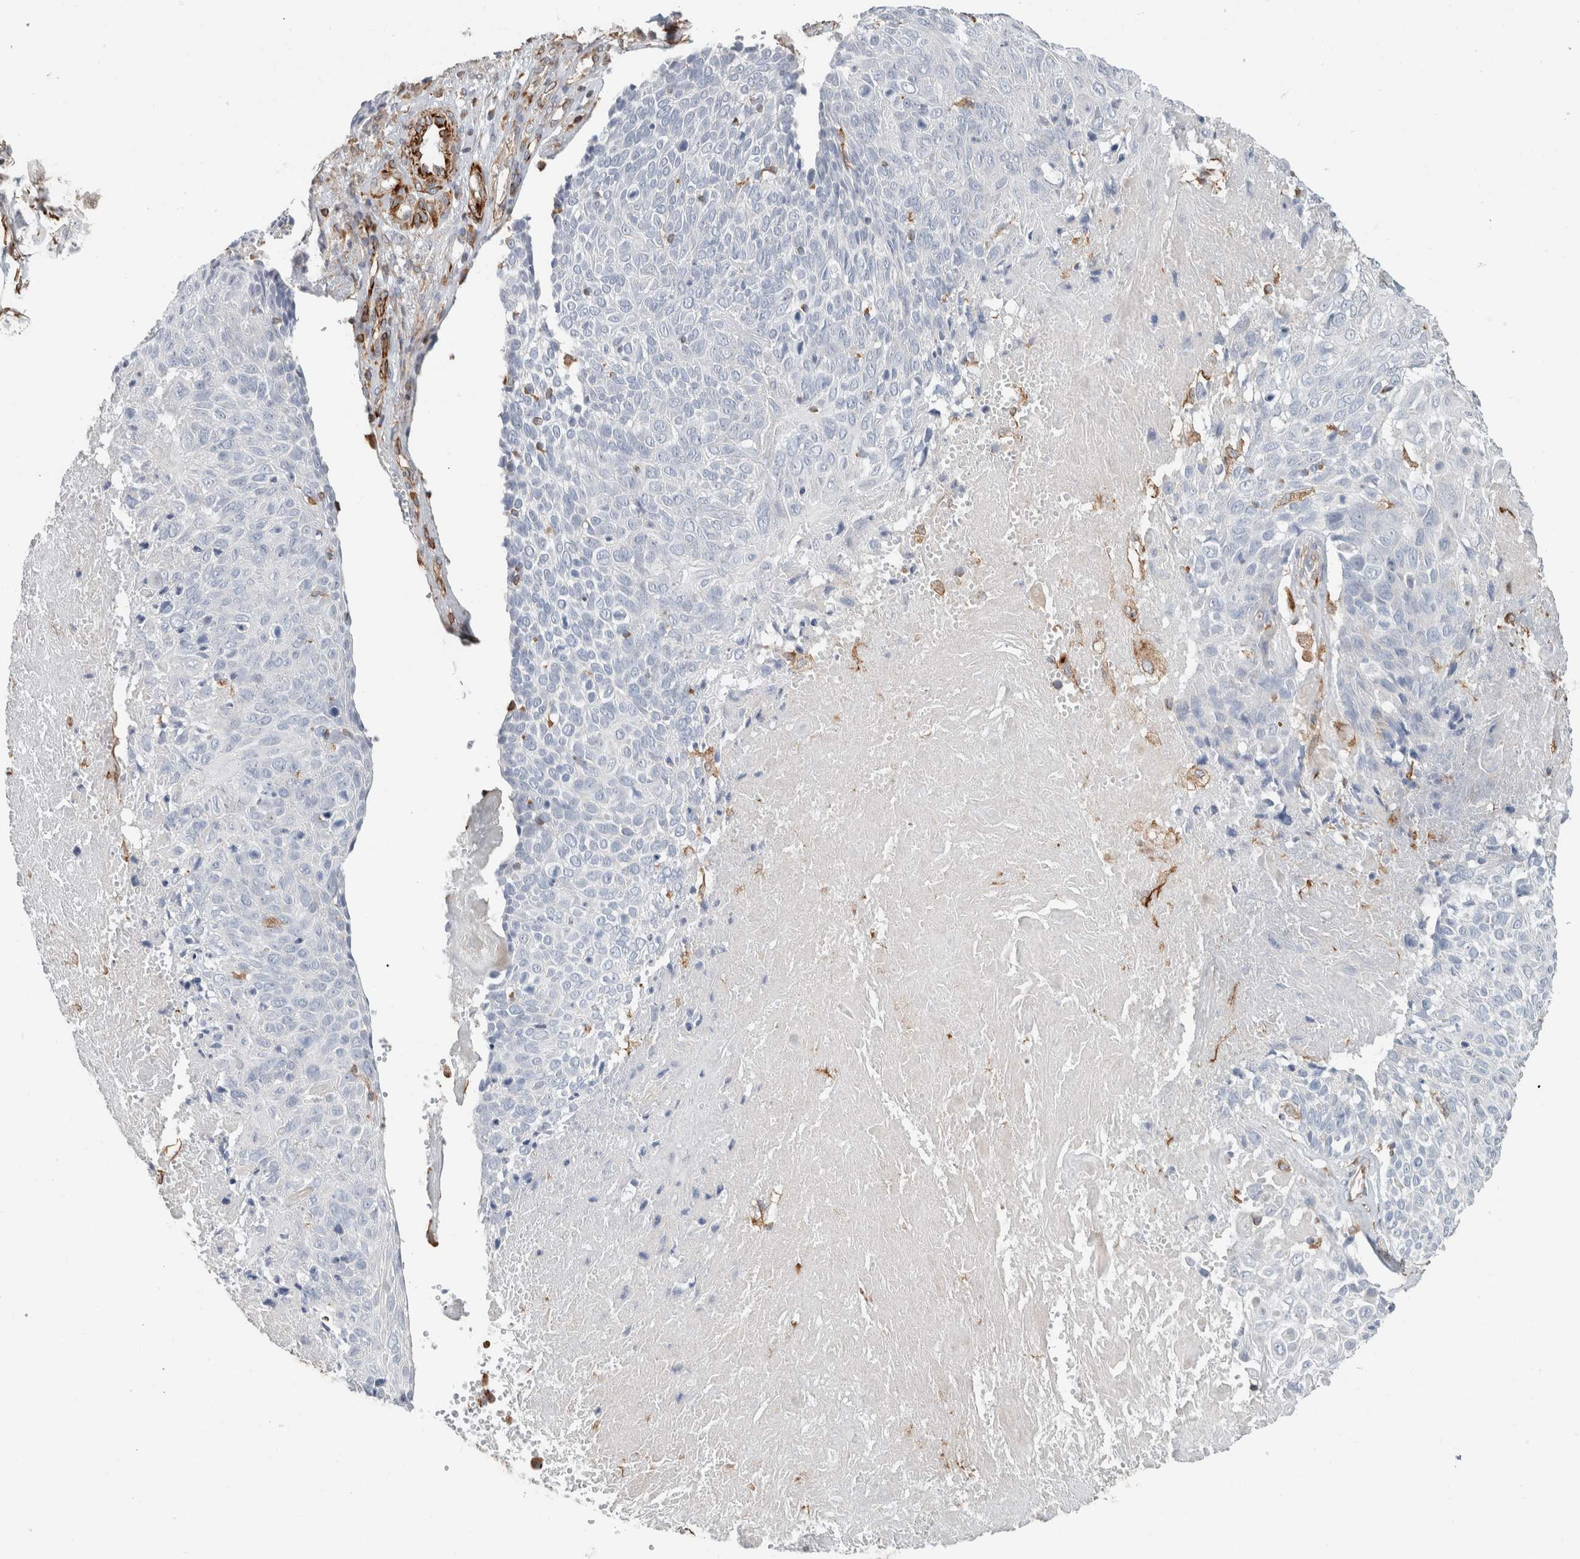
{"staining": {"intensity": "negative", "quantity": "none", "location": "none"}, "tissue": "cervical cancer", "cell_type": "Tumor cells", "image_type": "cancer", "snomed": [{"axis": "morphology", "description": "Squamous cell carcinoma, NOS"}, {"axis": "topography", "description": "Cervix"}], "caption": "IHC photomicrograph of neoplastic tissue: squamous cell carcinoma (cervical) stained with DAB demonstrates no significant protein staining in tumor cells.", "gene": "LY86", "patient": {"sex": "female", "age": 74}}